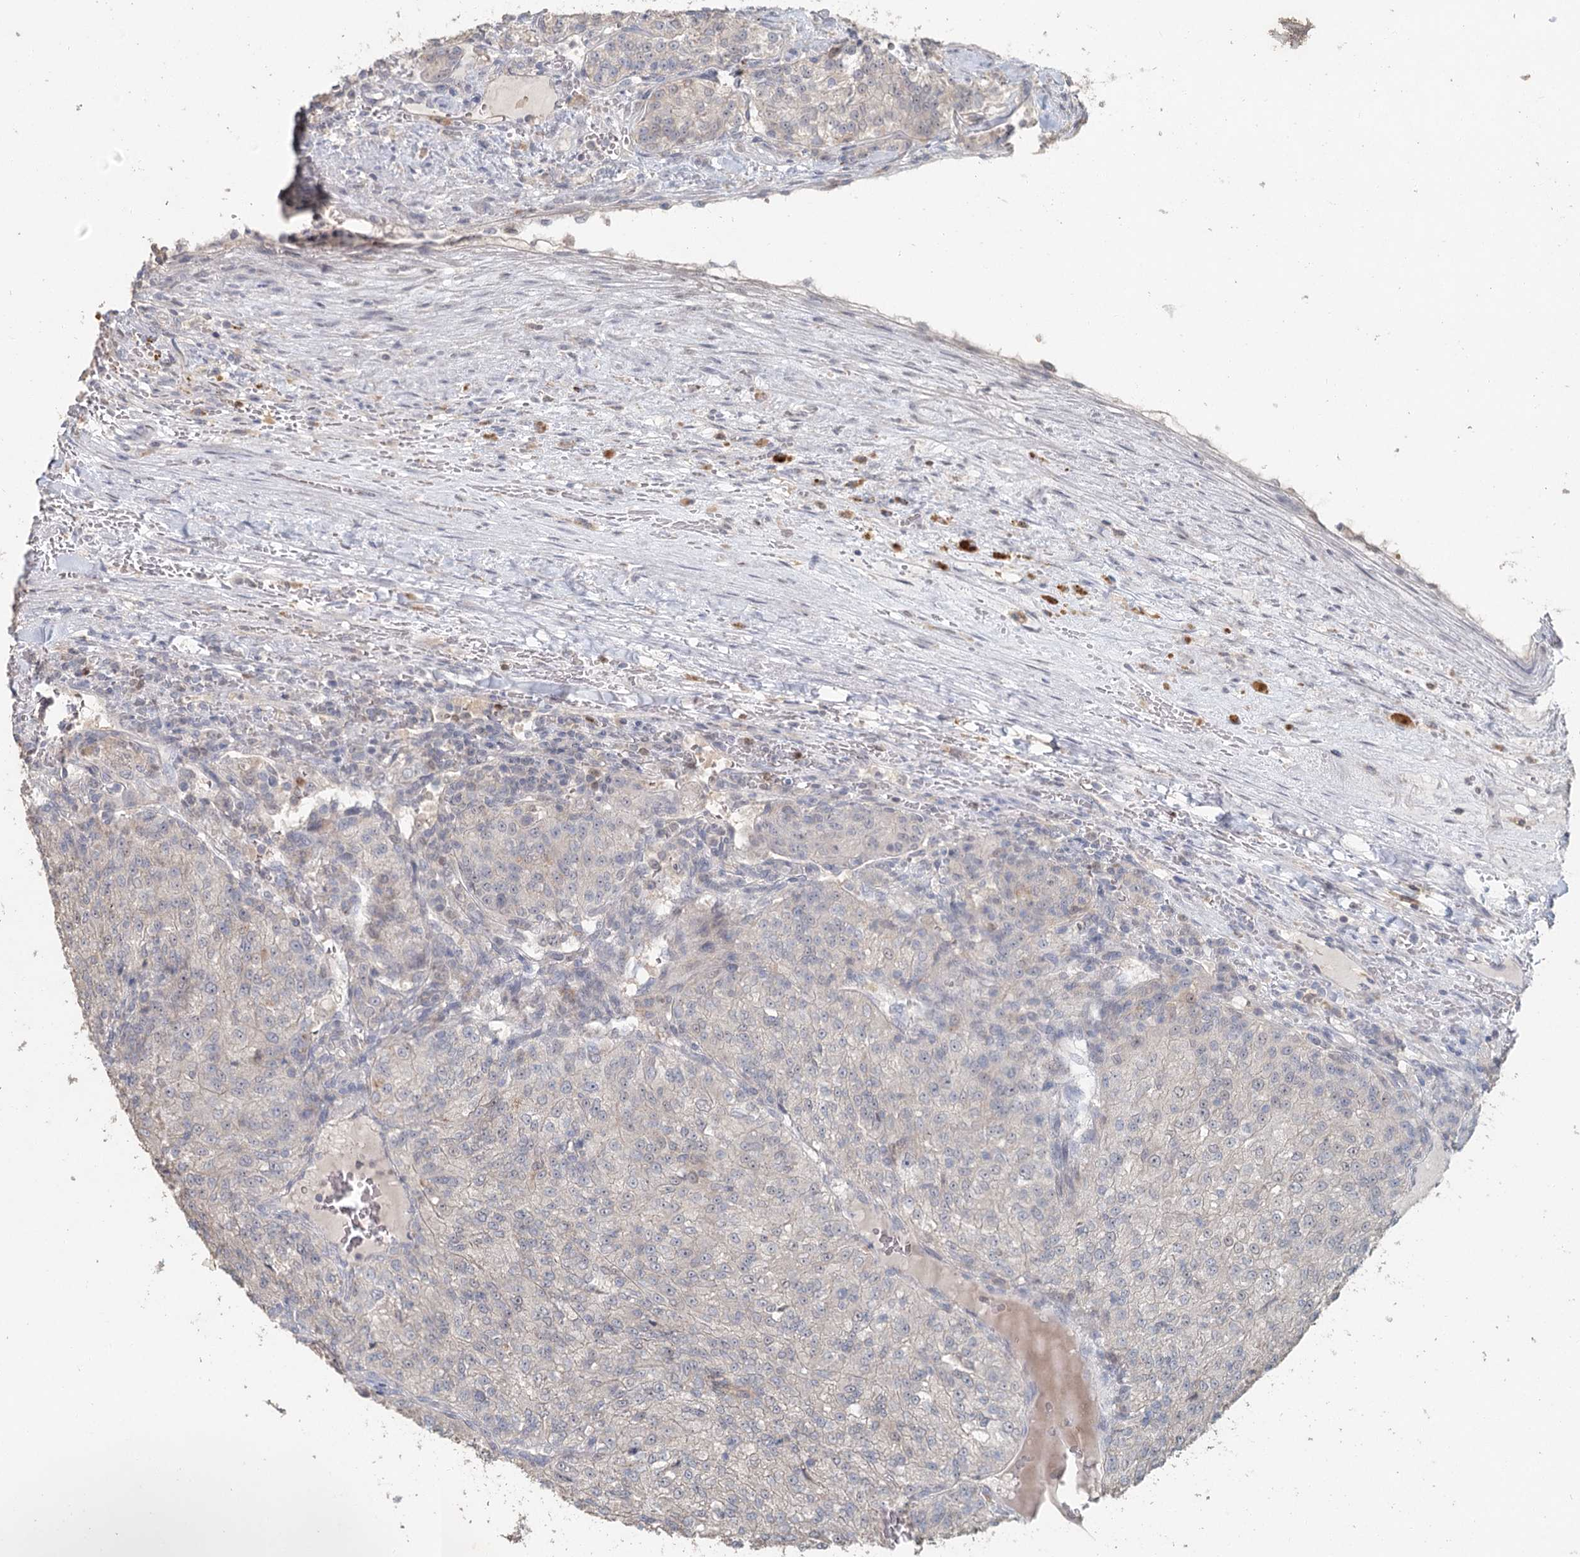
{"staining": {"intensity": "negative", "quantity": "none", "location": "none"}, "tissue": "renal cancer", "cell_type": "Tumor cells", "image_type": "cancer", "snomed": [{"axis": "morphology", "description": "Adenocarcinoma, NOS"}, {"axis": "topography", "description": "Kidney"}], "caption": "Image shows no protein expression in tumor cells of renal cancer tissue. Brightfield microscopy of immunohistochemistry (IHC) stained with DAB (brown) and hematoxylin (blue), captured at high magnification.", "gene": "ADK", "patient": {"sex": "female", "age": 63}}